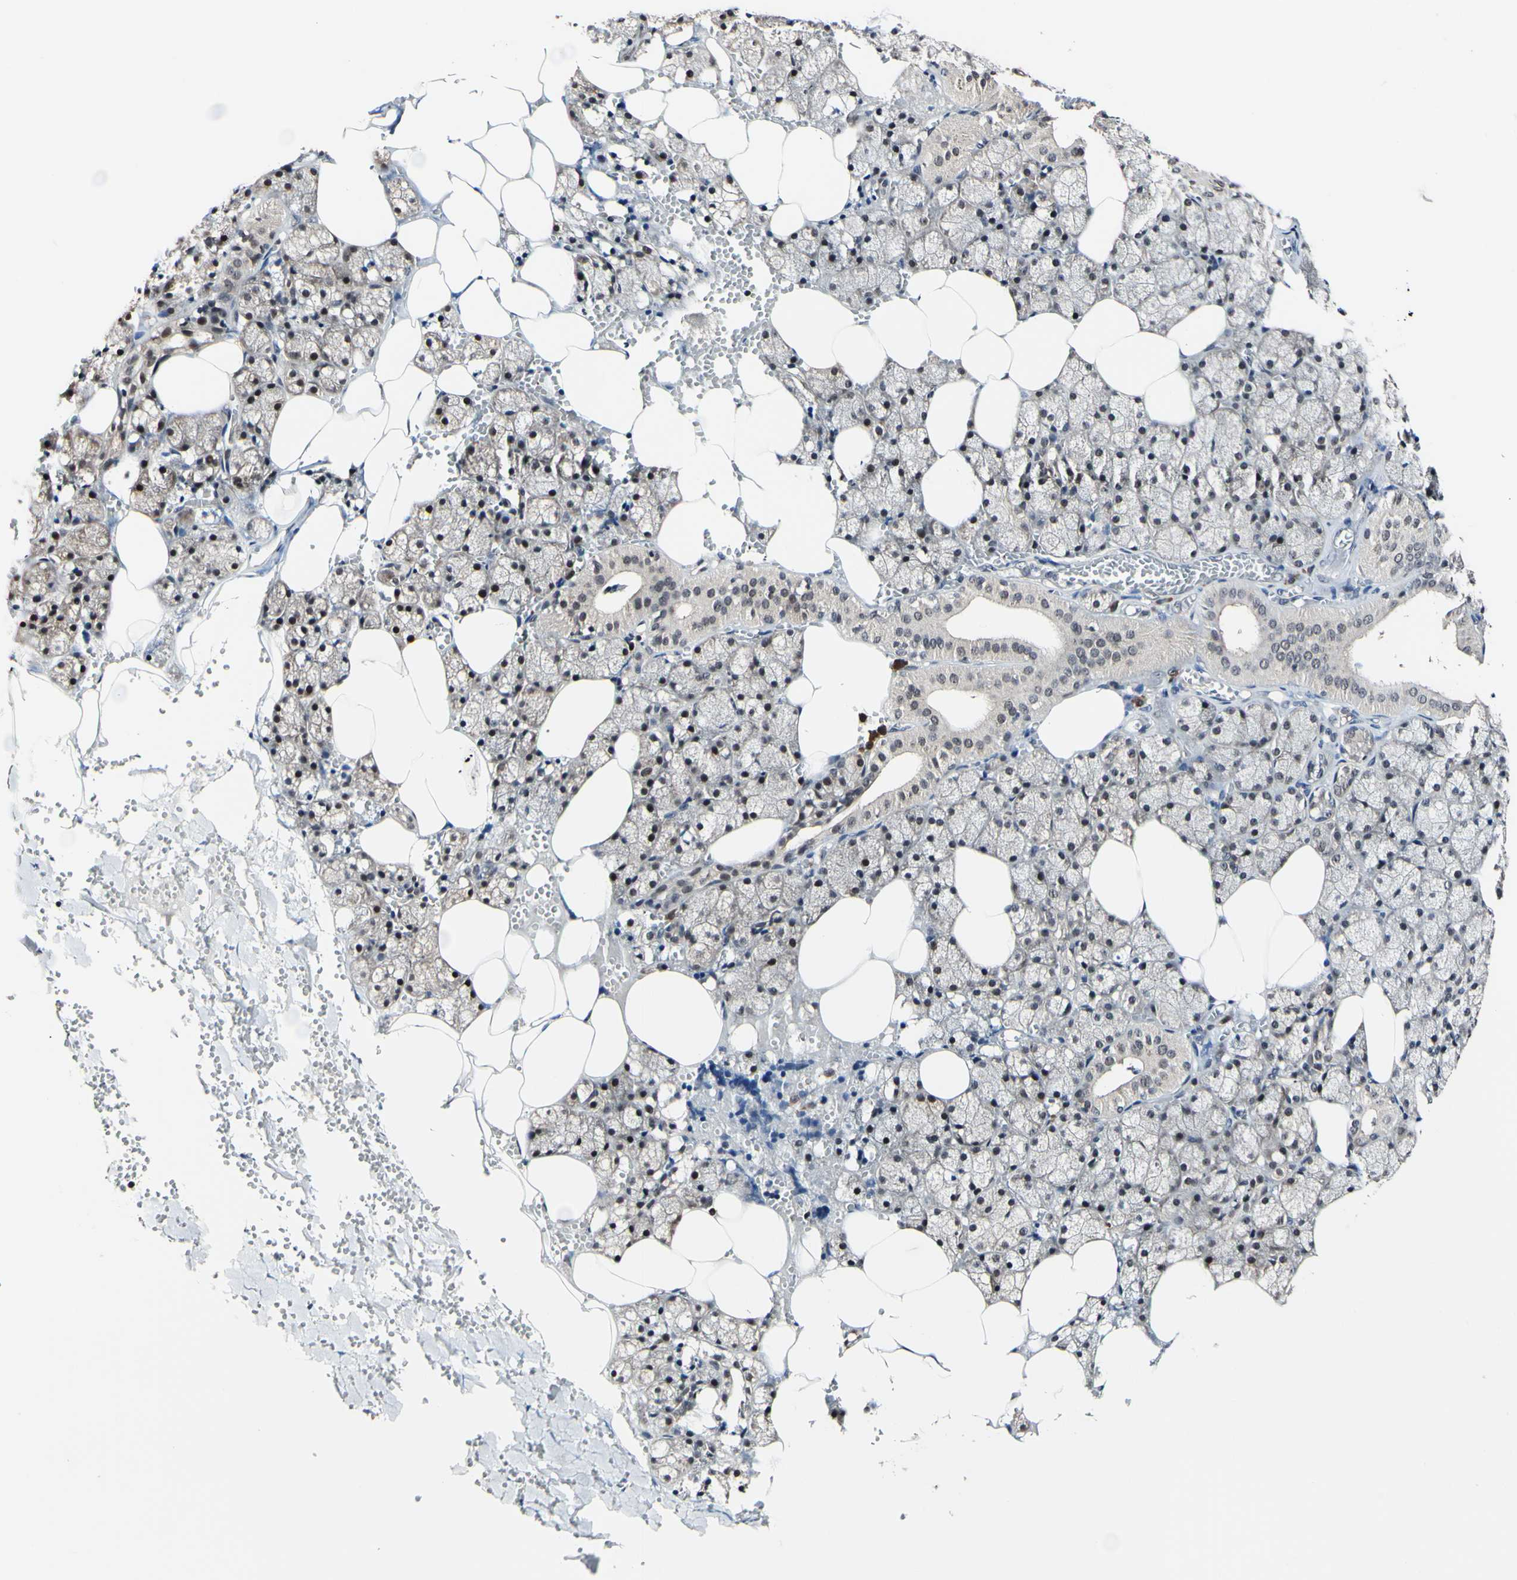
{"staining": {"intensity": "weak", "quantity": ">75%", "location": "cytoplasmic/membranous,nuclear"}, "tissue": "salivary gland", "cell_type": "Glandular cells", "image_type": "normal", "snomed": [{"axis": "morphology", "description": "Normal tissue, NOS"}, {"axis": "topography", "description": "Salivary gland"}], "caption": "Brown immunohistochemical staining in normal human salivary gland displays weak cytoplasmic/membranous,nuclear expression in approximately >75% of glandular cells.", "gene": "PSMD10", "patient": {"sex": "male", "age": 62}}